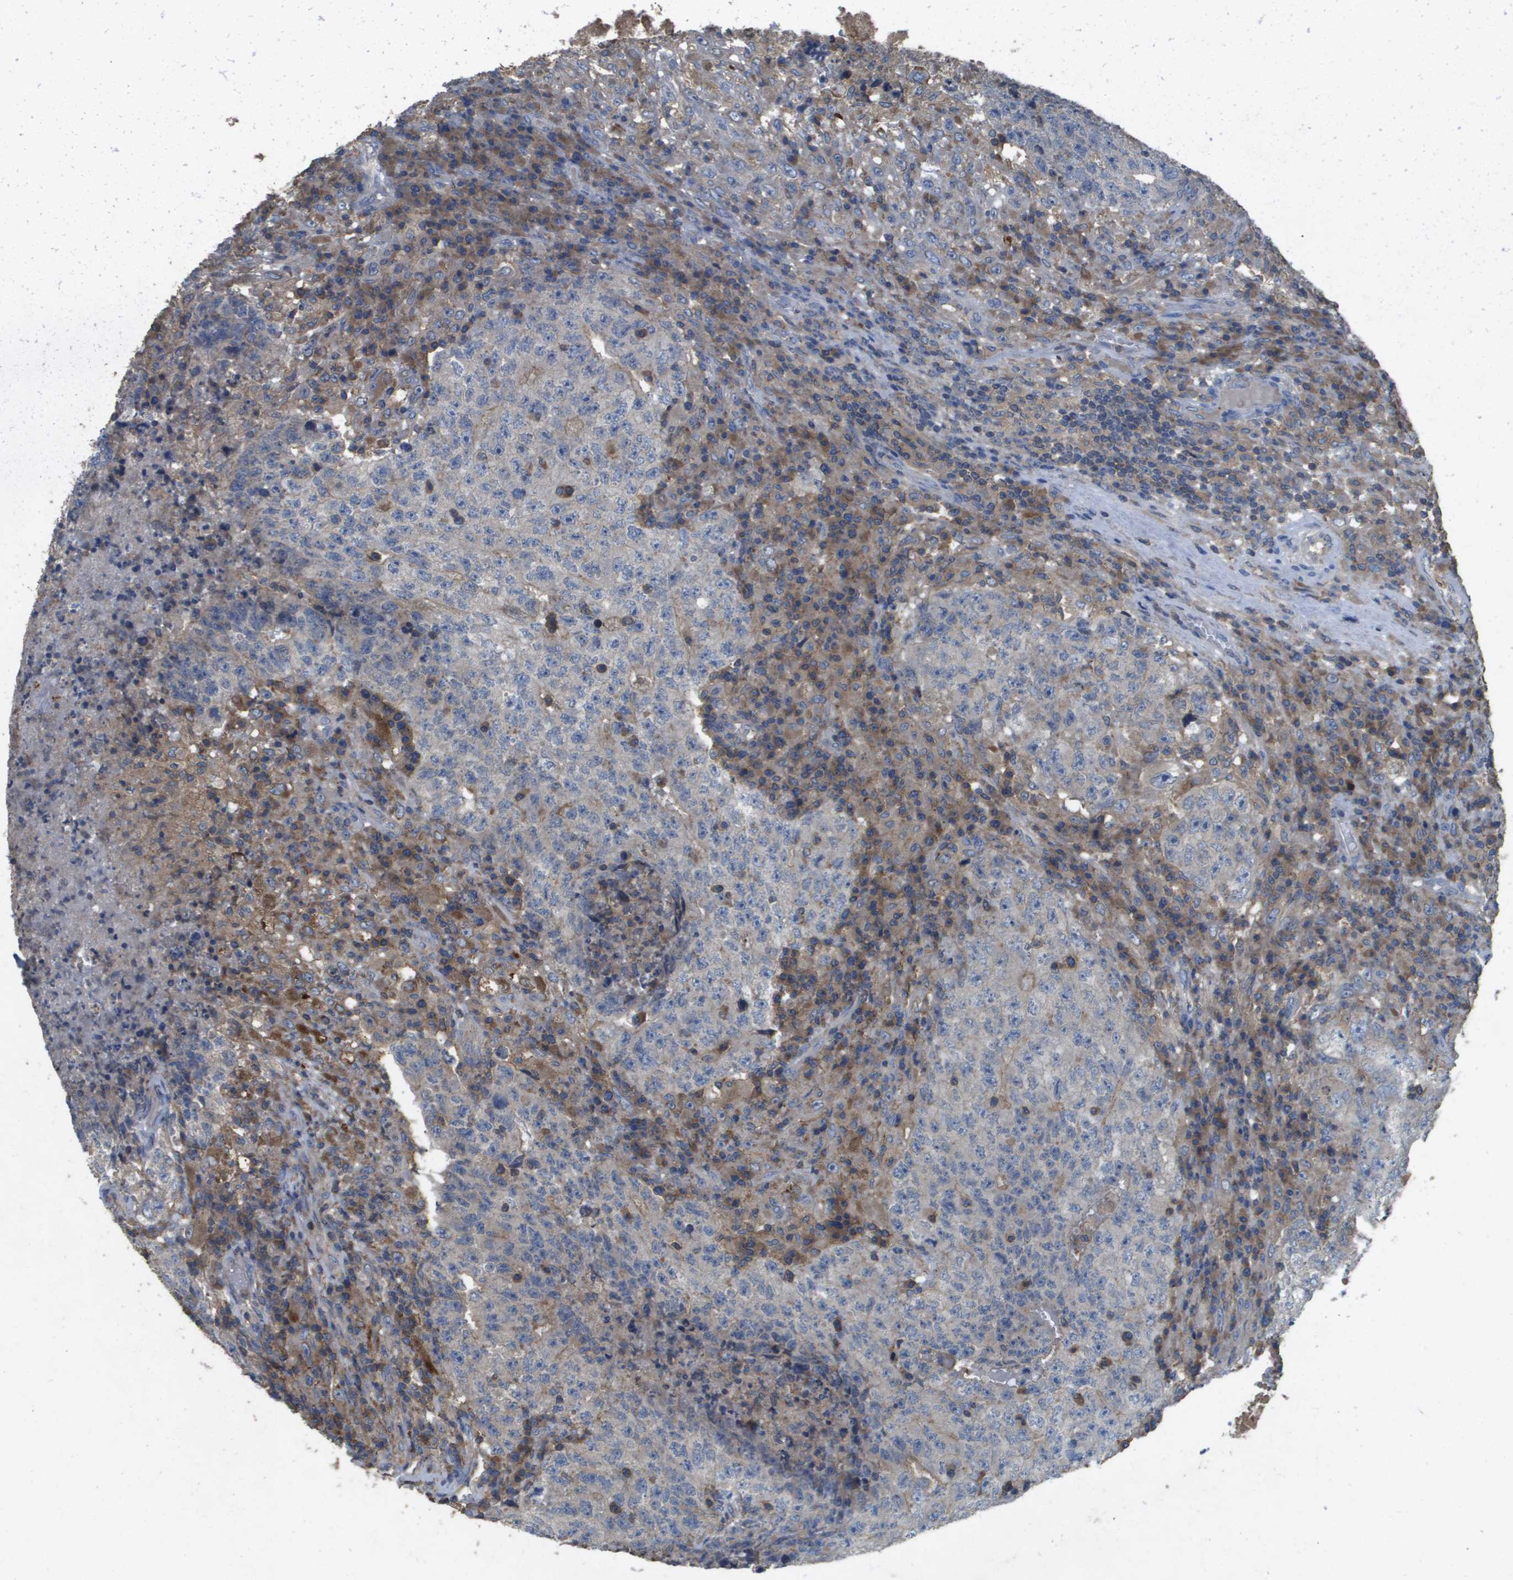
{"staining": {"intensity": "negative", "quantity": "none", "location": "none"}, "tissue": "testis cancer", "cell_type": "Tumor cells", "image_type": "cancer", "snomed": [{"axis": "morphology", "description": "Necrosis, NOS"}, {"axis": "morphology", "description": "Carcinoma, Embryonal, NOS"}, {"axis": "topography", "description": "Testis"}], "caption": "A histopathology image of human testis embryonal carcinoma is negative for staining in tumor cells.", "gene": "CLCA4", "patient": {"sex": "male", "age": 19}}